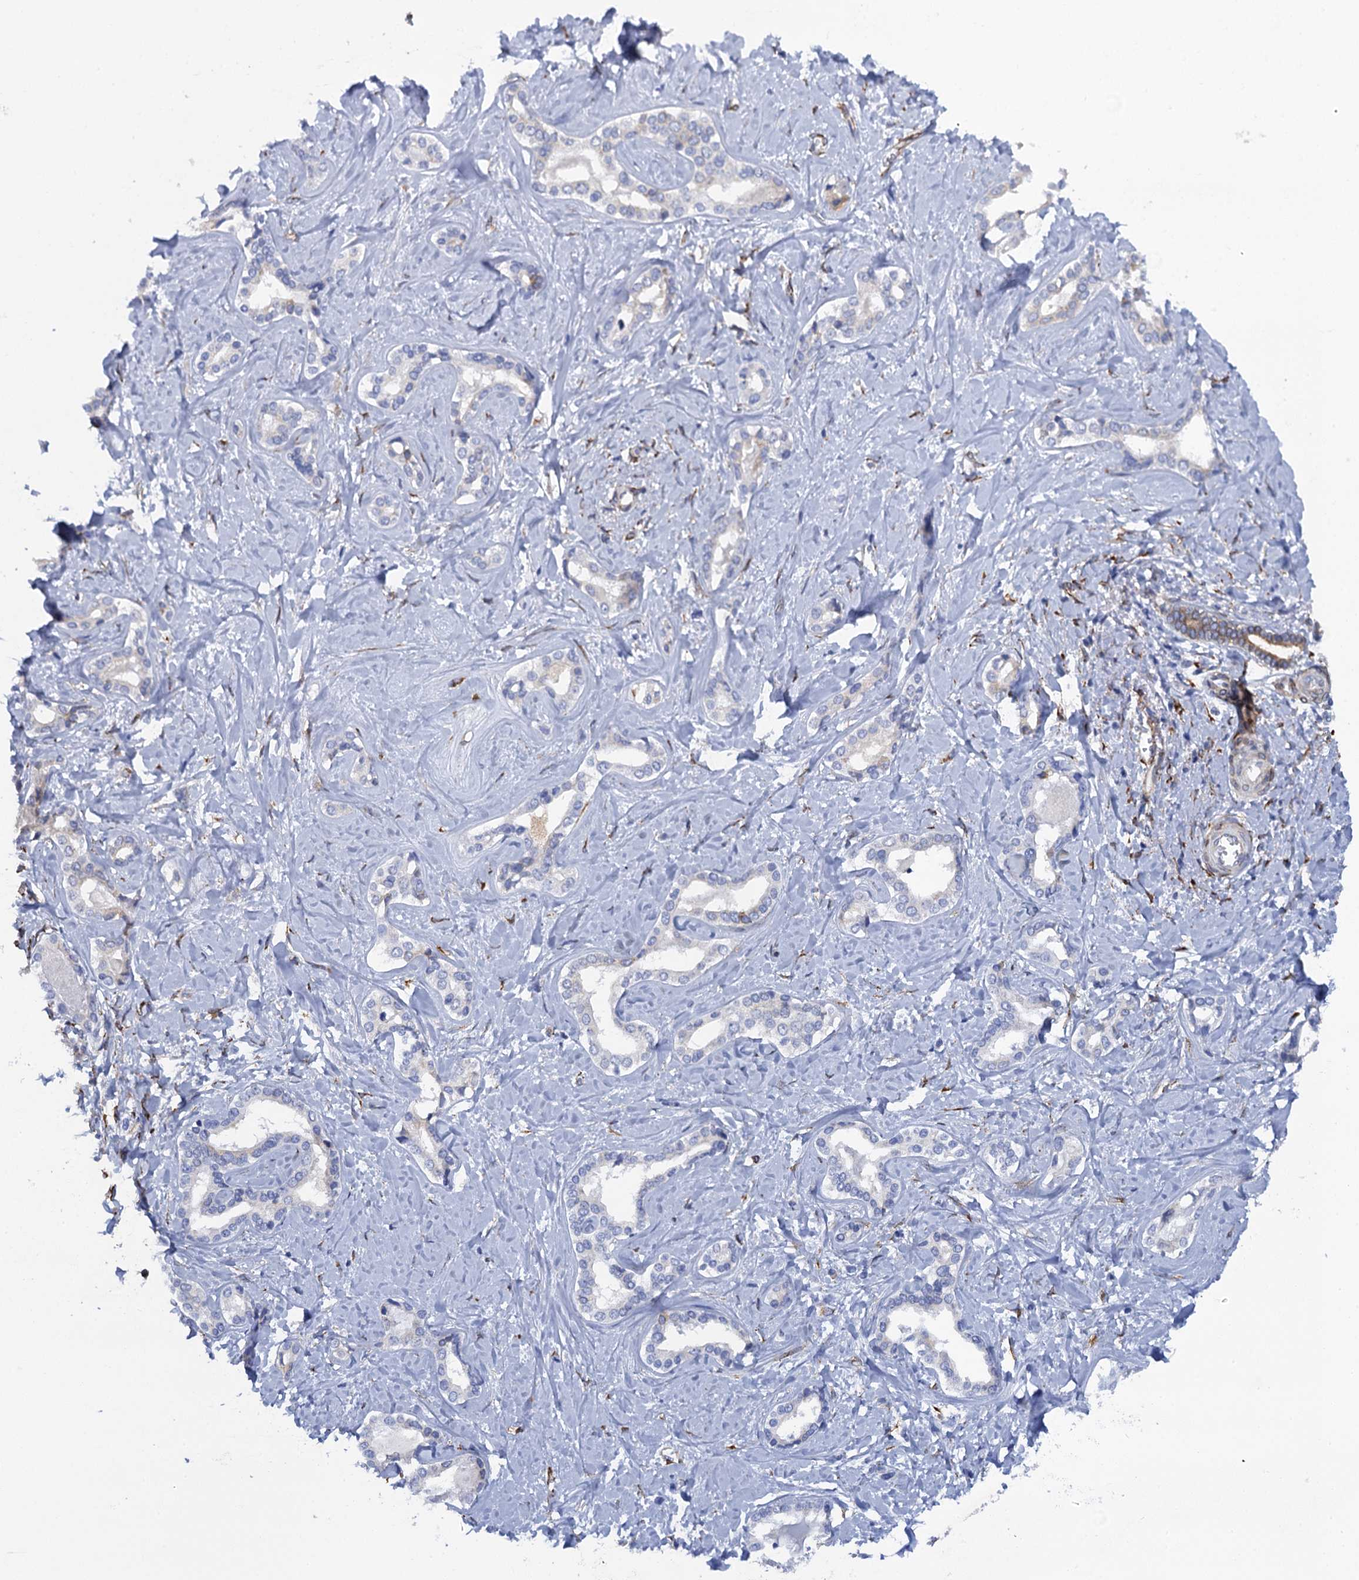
{"staining": {"intensity": "negative", "quantity": "none", "location": "none"}, "tissue": "liver cancer", "cell_type": "Tumor cells", "image_type": "cancer", "snomed": [{"axis": "morphology", "description": "Carcinoma, Hepatocellular, NOS"}, {"axis": "topography", "description": "Liver"}], "caption": "Immunohistochemical staining of liver cancer (hepatocellular carcinoma) demonstrates no significant staining in tumor cells.", "gene": "POGLUT3", "patient": {"sex": "female", "age": 73}}